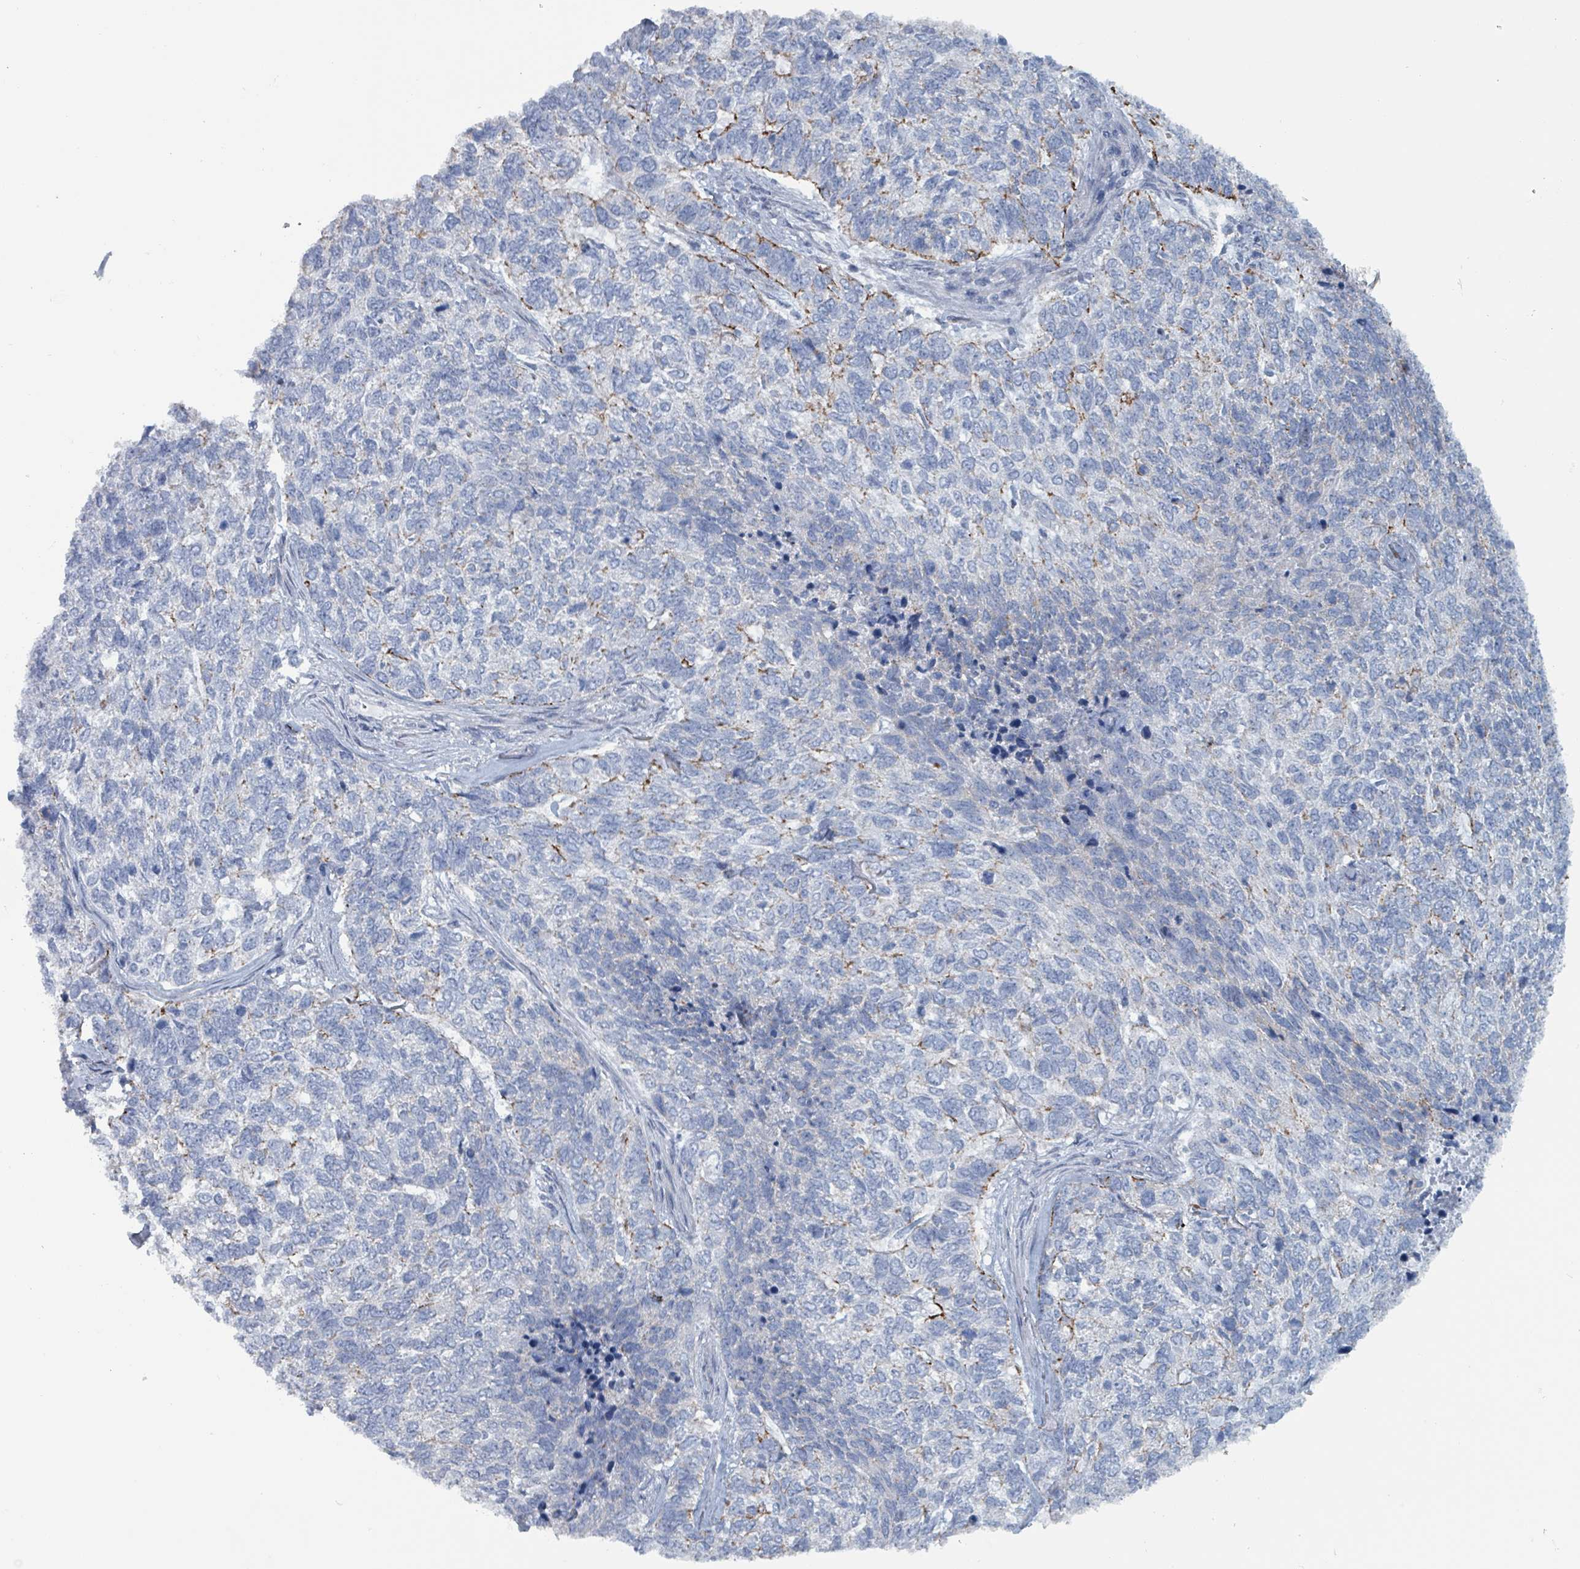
{"staining": {"intensity": "moderate", "quantity": "<25%", "location": "cytoplasmic/membranous"}, "tissue": "skin cancer", "cell_type": "Tumor cells", "image_type": "cancer", "snomed": [{"axis": "morphology", "description": "Basal cell carcinoma"}, {"axis": "topography", "description": "Skin"}], "caption": "A high-resolution micrograph shows IHC staining of basal cell carcinoma (skin), which displays moderate cytoplasmic/membranous positivity in about <25% of tumor cells. The protein is shown in brown color, while the nuclei are stained blue.", "gene": "TAAR5", "patient": {"sex": "female", "age": 65}}